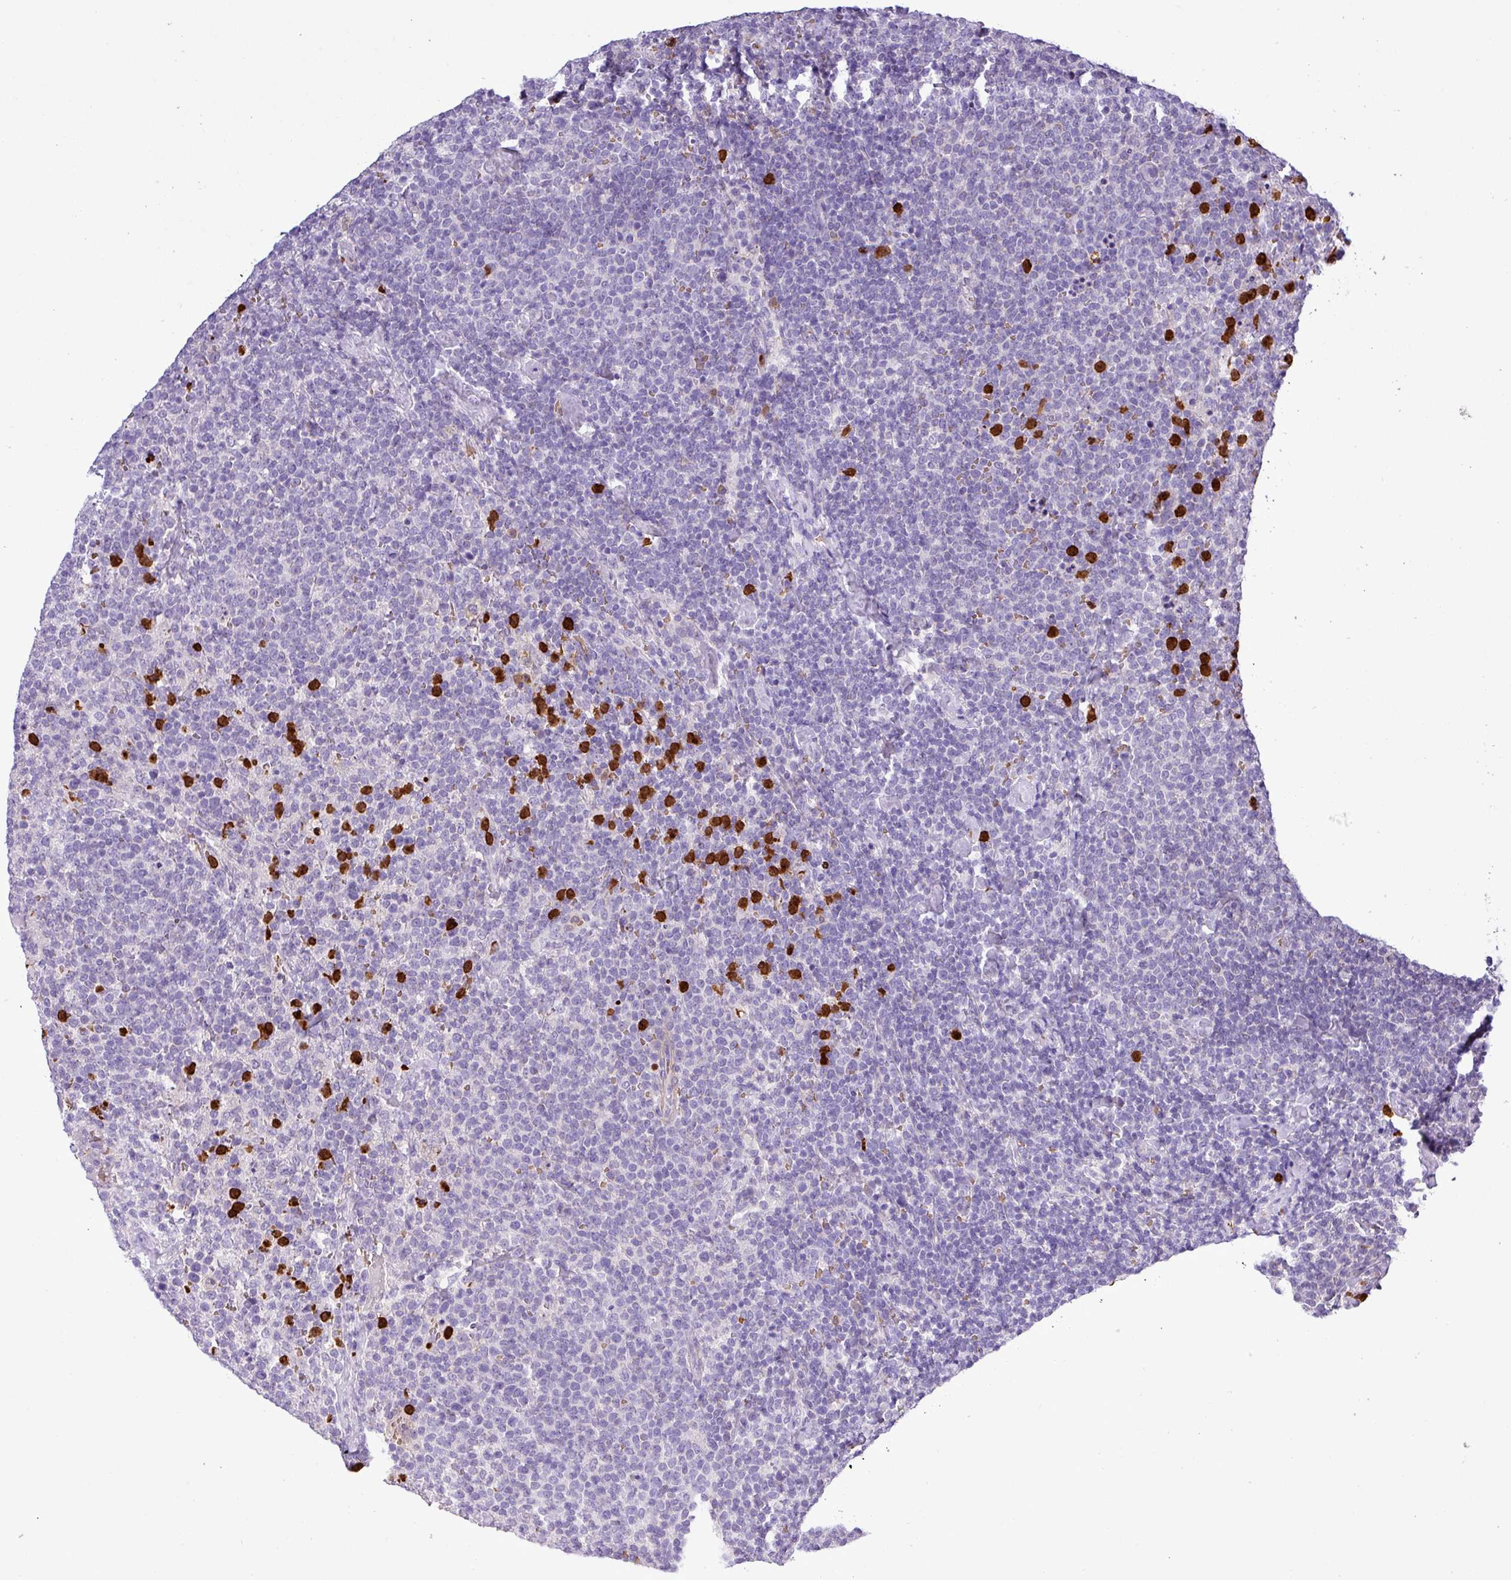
{"staining": {"intensity": "negative", "quantity": "none", "location": "none"}, "tissue": "lymphoma", "cell_type": "Tumor cells", "image_type": "cancer", "snomed": [{"axis": "morphology", "description": "Malignant lymphoma, non-Hodgkin's type, High grade"}, {"axis": "topography", "description": "Lymph node"}], "caption": "Immunohistochemistry (IHC) of high-grade malignant lymphoma, non-Hodgkin's type demonstrates no expression in tumor cells.", "gene": "MGAT4B", "patient": {"sex": "male", "age": 61}}